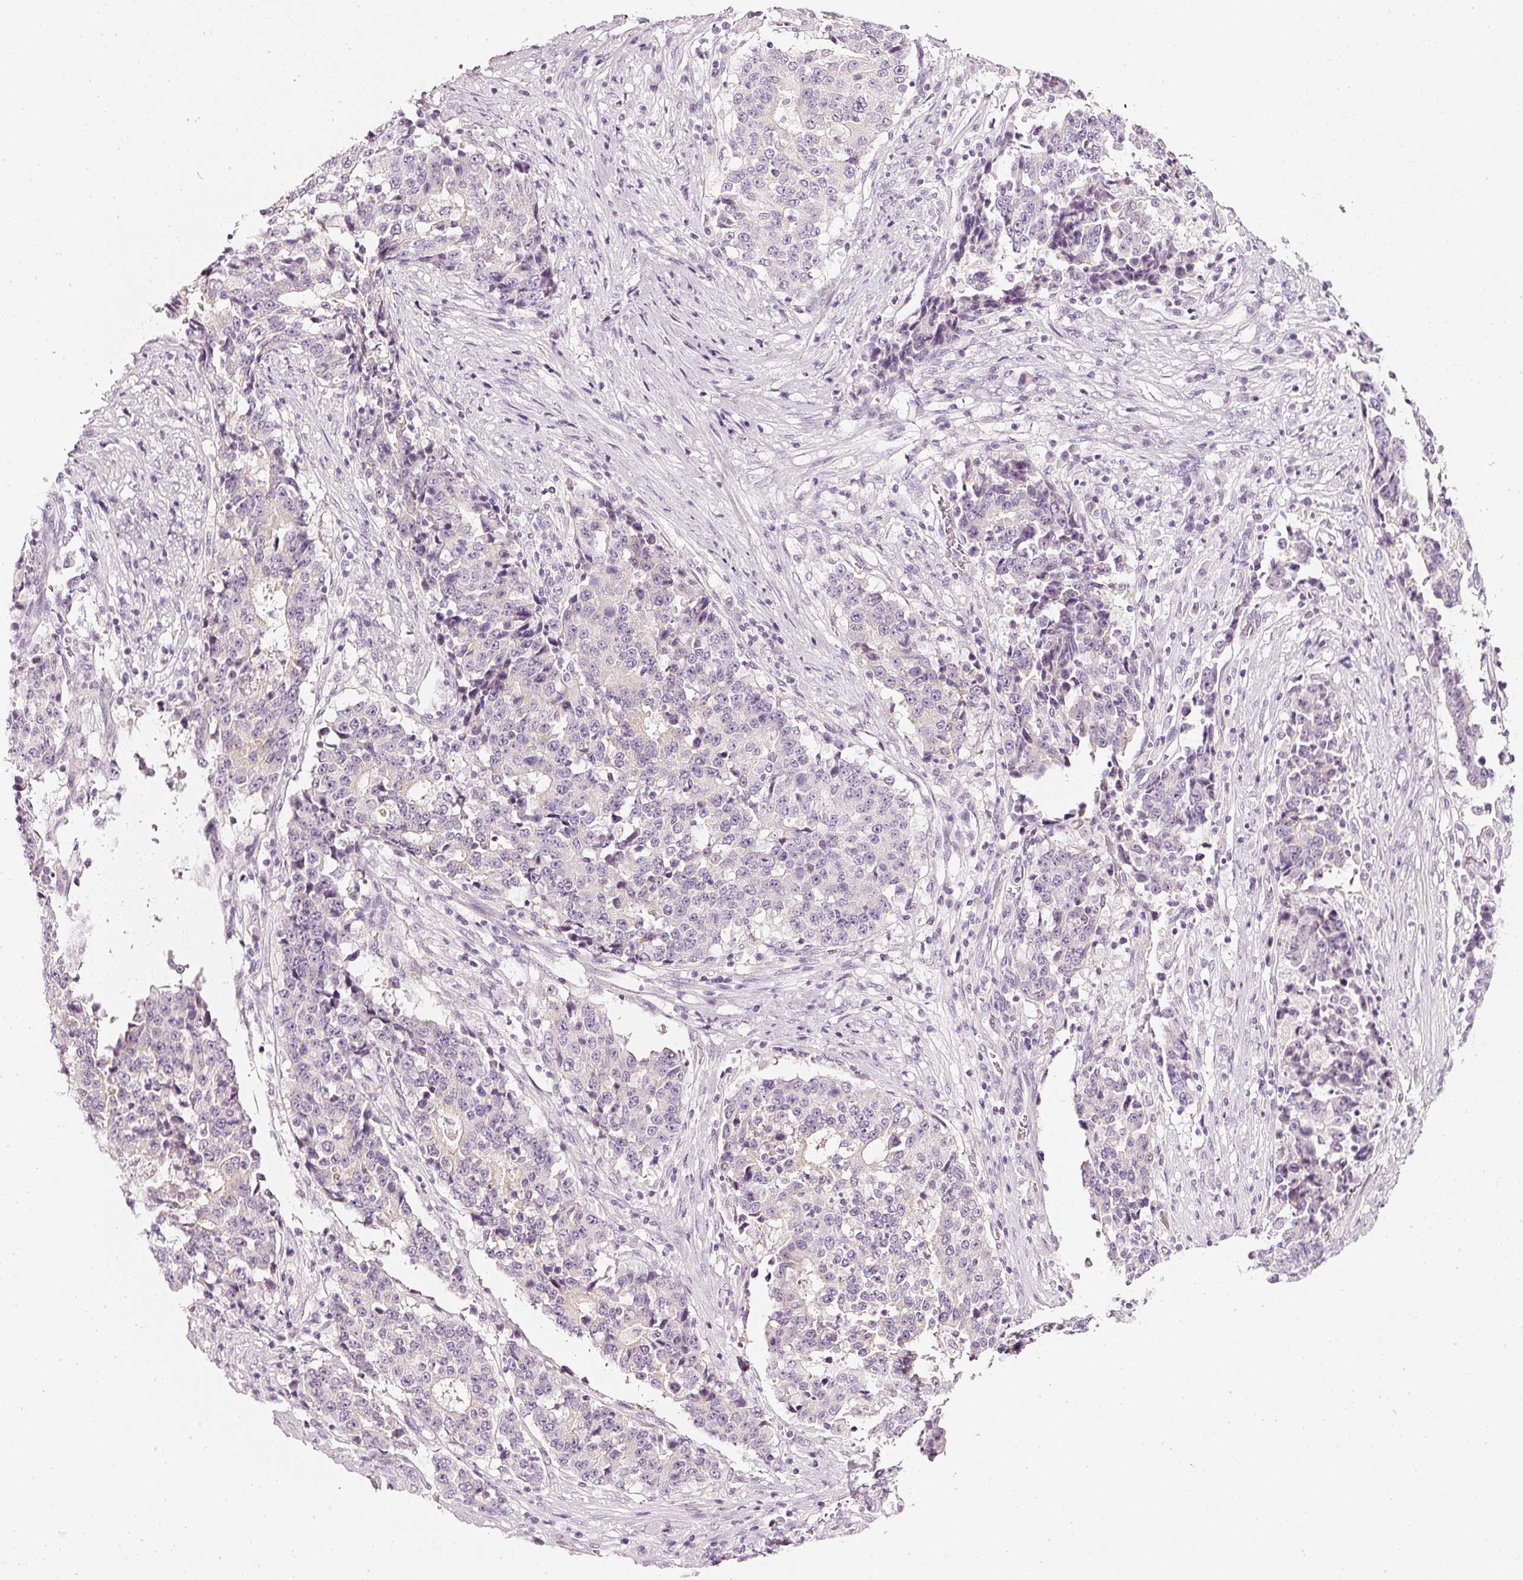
{"staining": {"intensity": "negative", "quantity": "none", "location": "none"}, "tissue": "stomach cancer", "cell_type": "Tumor cells", "image_type": "cancer", "snomed": [{"axis": "morphology", "description": "Adenocarcinoma, NOS"}, {"axis": "topography", "description": "Stomach"}], "caption": "Immunohistochemical staining of human adenocarcinoma (stomach) shows no significant staining in tumor cells. (Immunohistochemistry (ihc), brightfield microscopy, high magnification).", "gene": "CNP", "patient": {"sex": "male", "age": 59}}